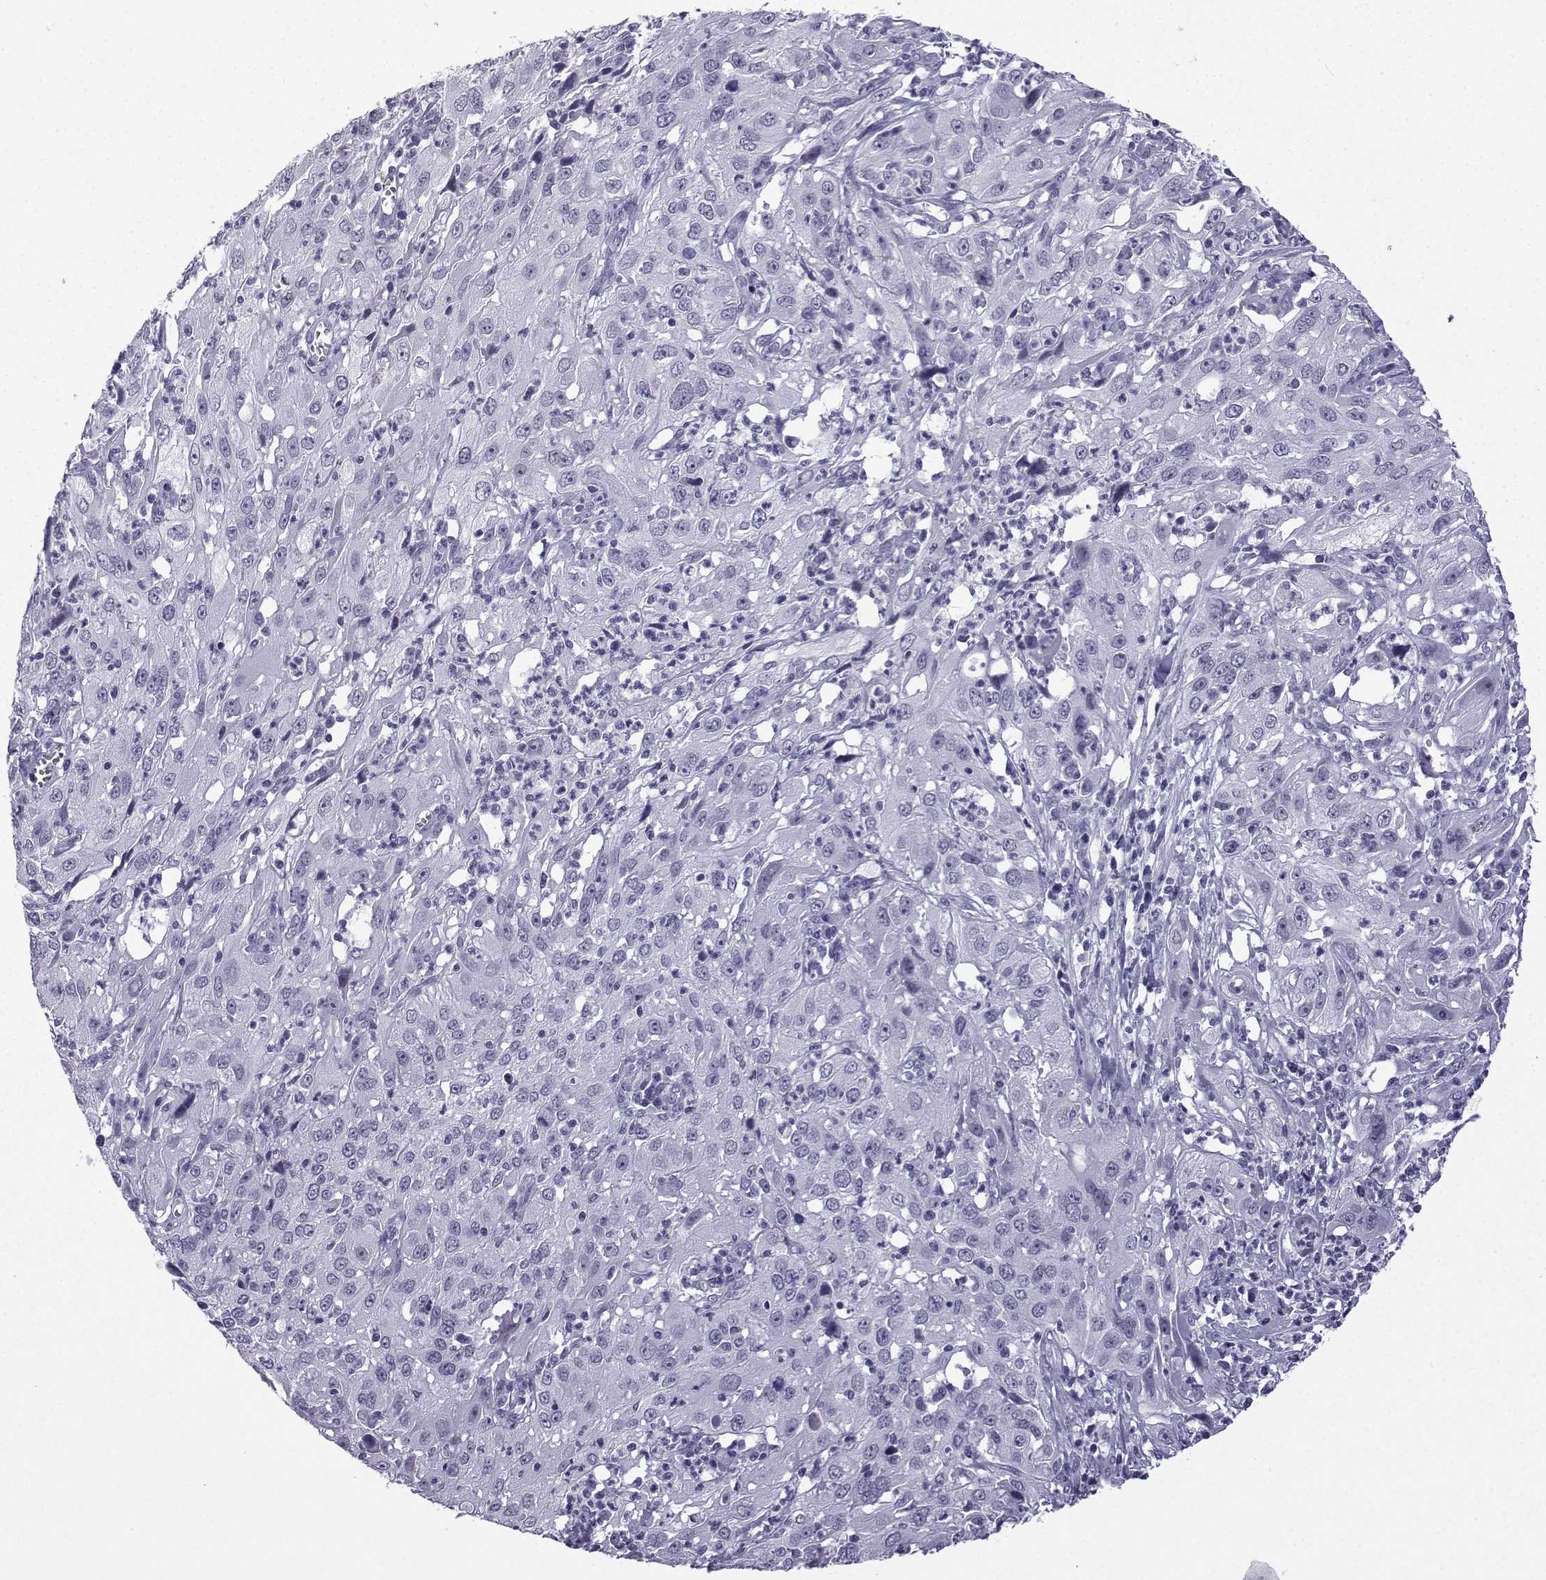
{"staining": {"intensity": "negative", "quantity": "none", "location": "none"}, "tissue": "cervical cancer", "cell_type": "Tumor cells", "image_type": "cancer", "snomed": [{"axis": "morphology", "description": "Squamous cell carcinoma, NOS"}, {"axis": "topography", "description": "Cervix"}], "caption": "A high-resolution micrograph shows IHC staining of cervical cancer (squamous cell carcinoma), which exhibits no significant positivity in tumor cells.", "gene": "MRGBP", "patient": {"sex": "female", "age": 32}}